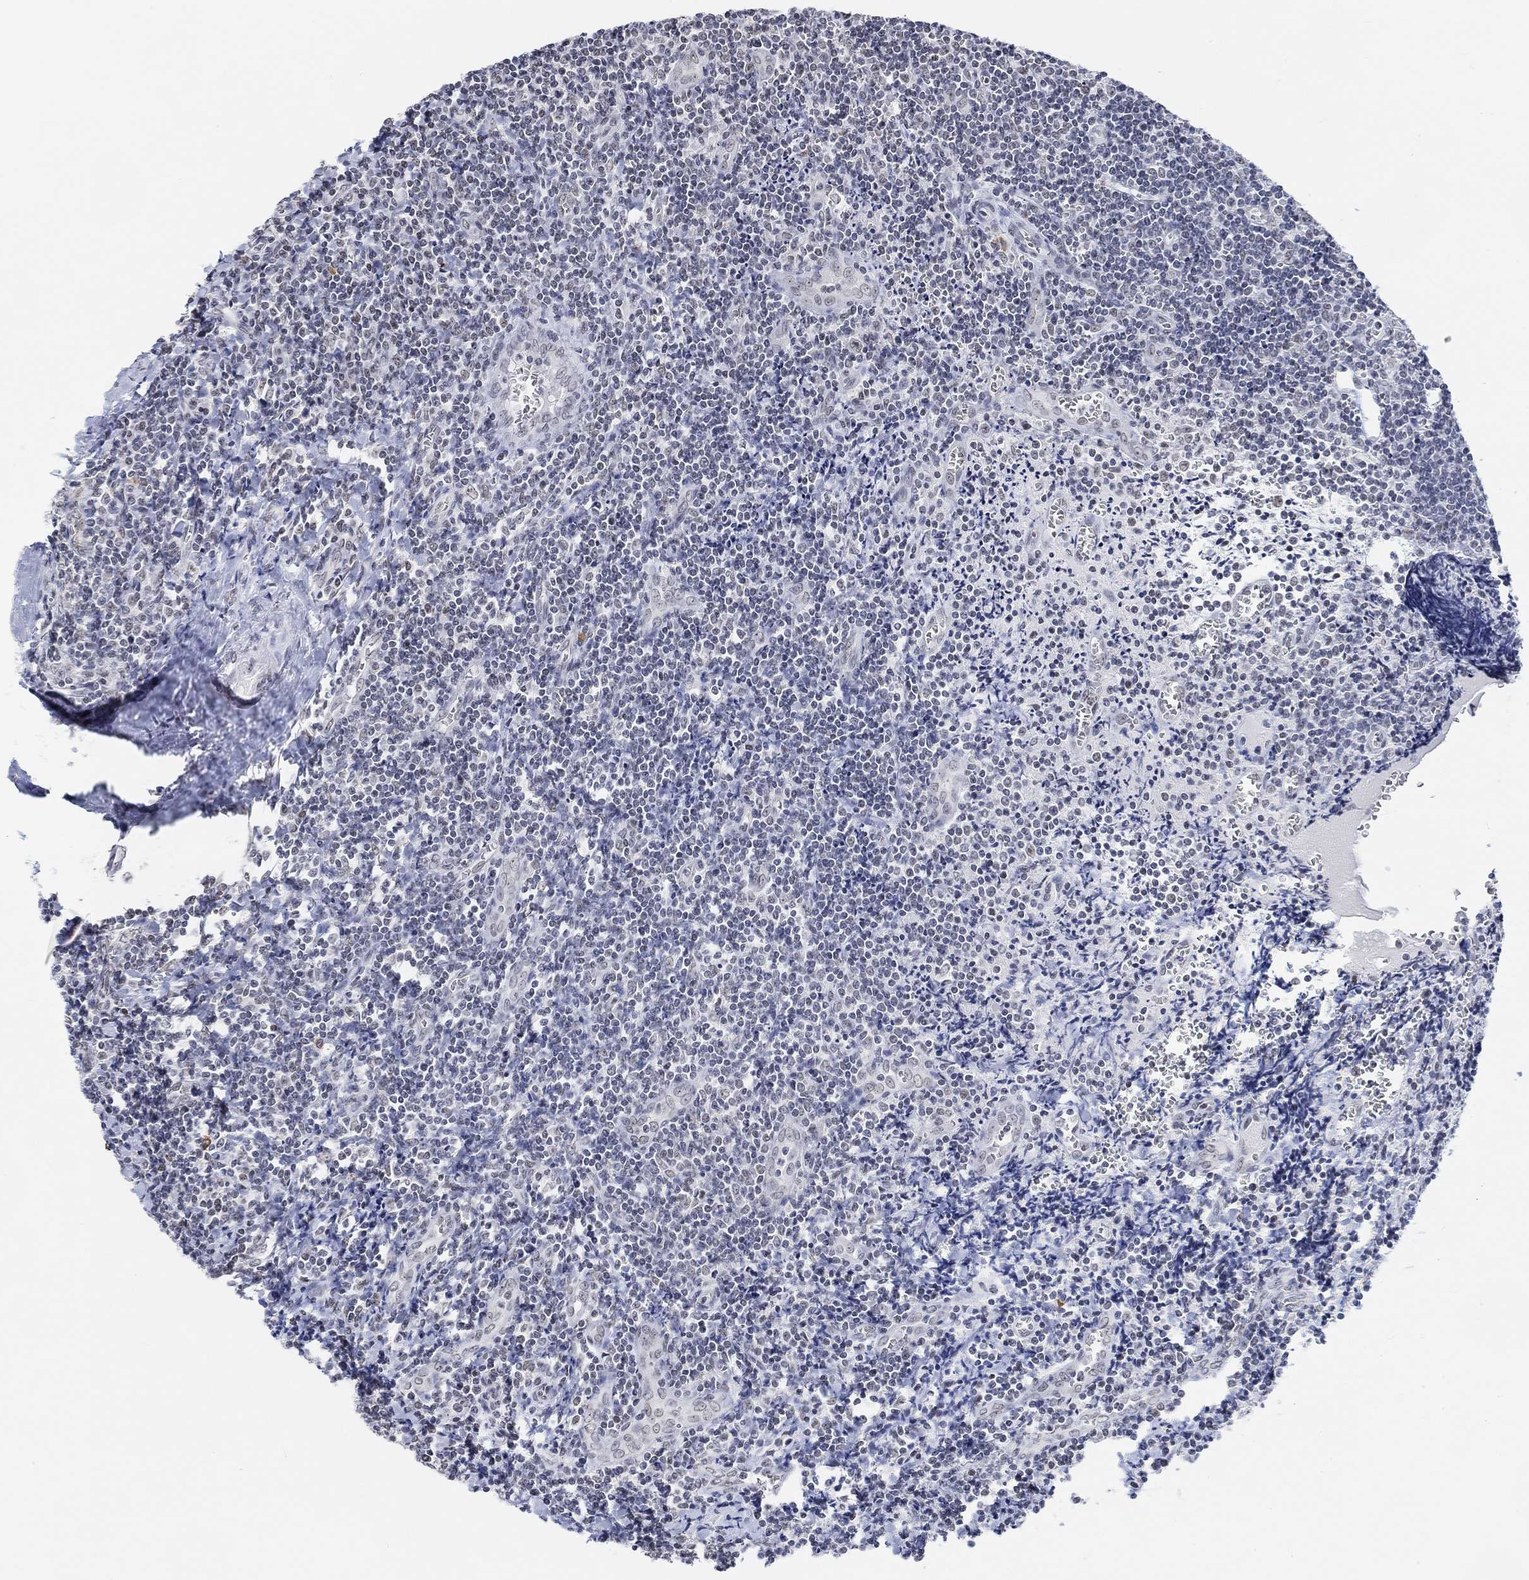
{"staining": {"intensity": "negative", "quantity": "none", "location": "none"}, "tissue": "tonsil", "cell_type": "Germinal center cells", "image_type": "normal", "snomed": [{"axis": "morphology", "description": "Normal tissue, NOS"}, {"axis": "morphology", "description": "Inflammation, NOS"}, {"axis": "topography", "description": "Tonsil"}], "caption": "This is an IHC micrograph of unremarkable human tonsil. There is no expression in germinal center cells.", "gene": "PURG", "patient": {"sex": "female", "age": 31}}